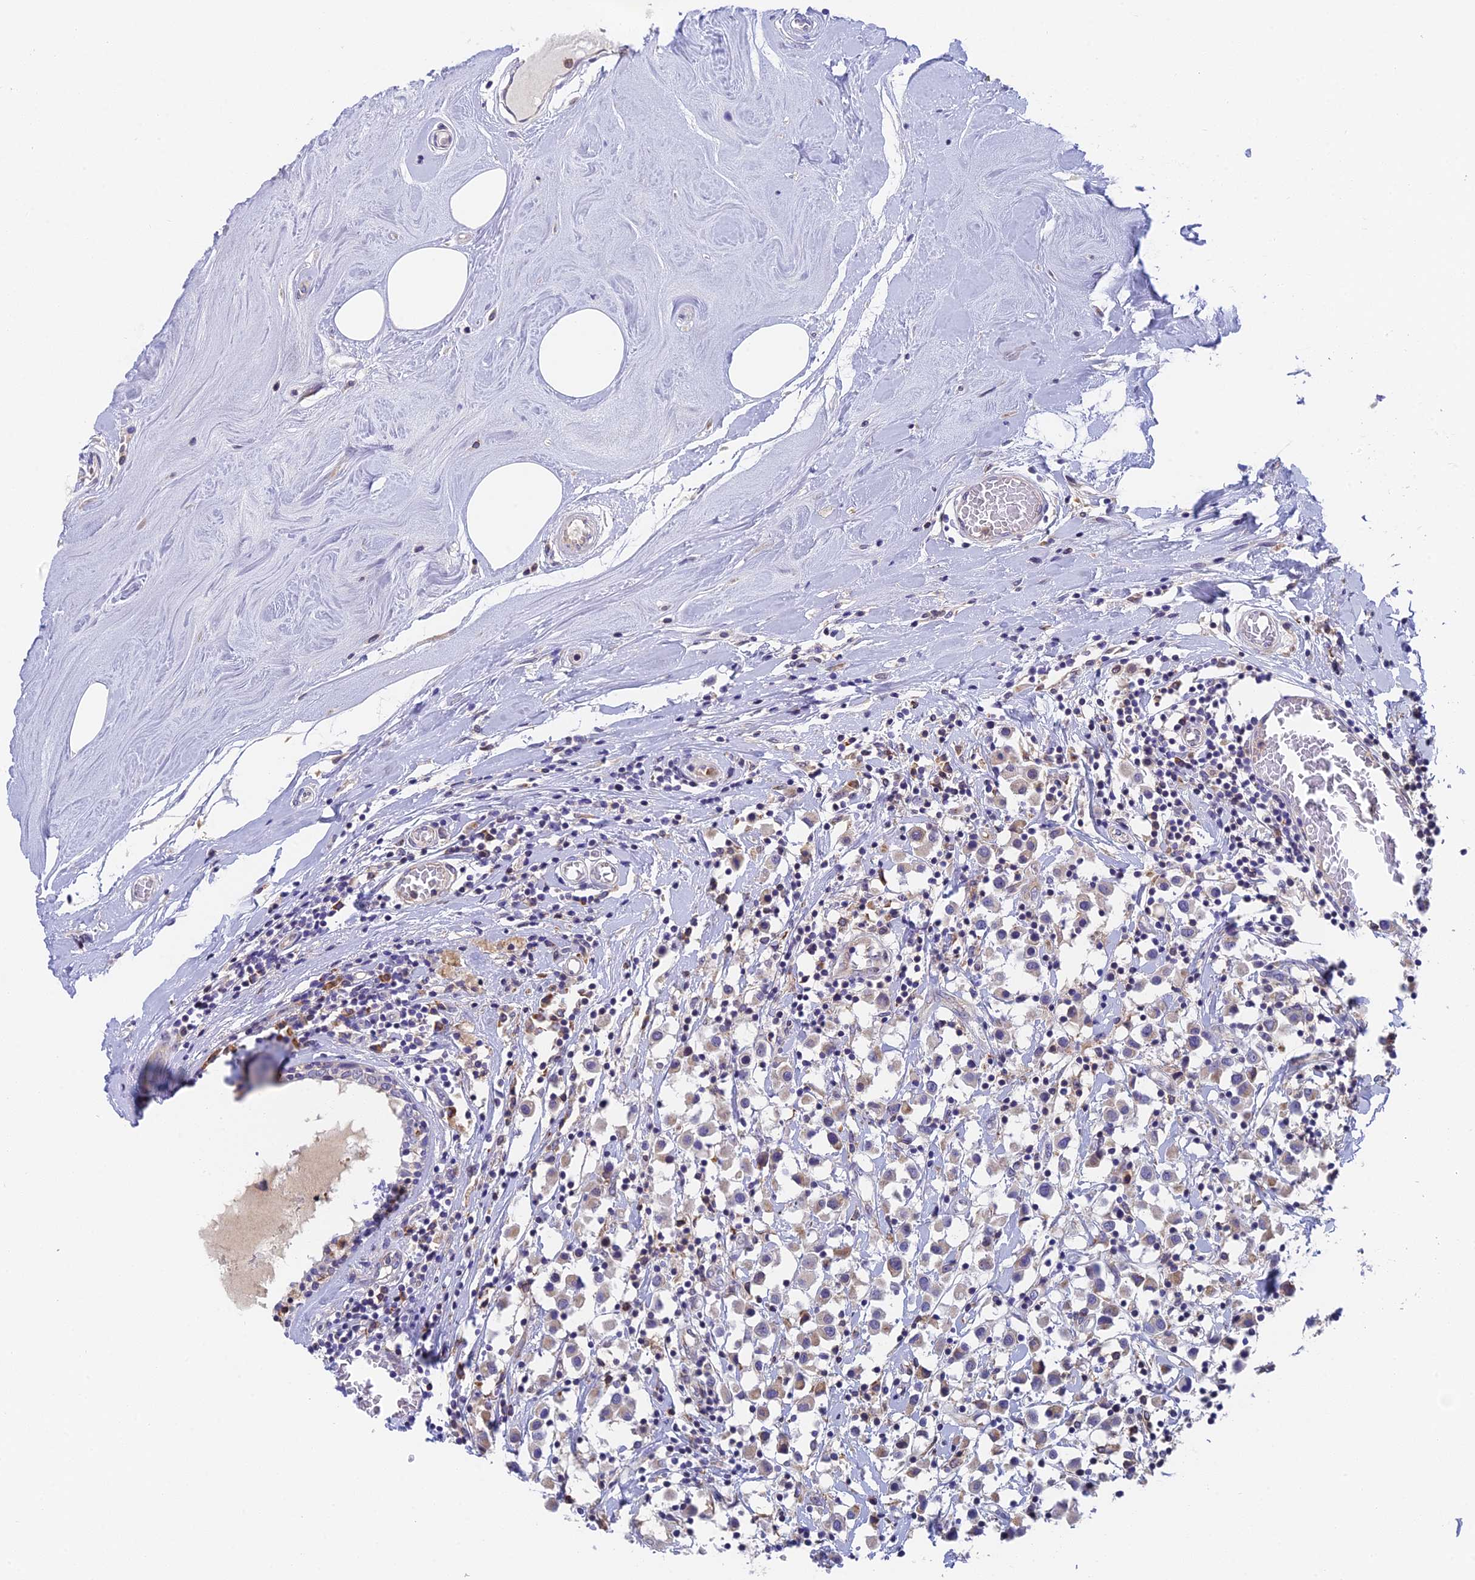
{"staining": {"intensity": "weak", "quantity": "25%-75%", "location": "cytoplasmic/membranous"}, "tissue": "breast cancer", "cell_type": "Tumor cells", "image_type": "cancer", "snomed": [{"axis": "morphology", "description": "Duct carcinoma"}, {"axis": "topography", "description": "Breast"}], "caption": "Immunohistochemical staining of human infiltrating ductal carcinoma (breast) shows weak cytoplasmic/membranous protein positivity in approximately 25%-75% of tumor cells.", "gene": "IPO5", "patient": {"sex": "female", "age": 61}}